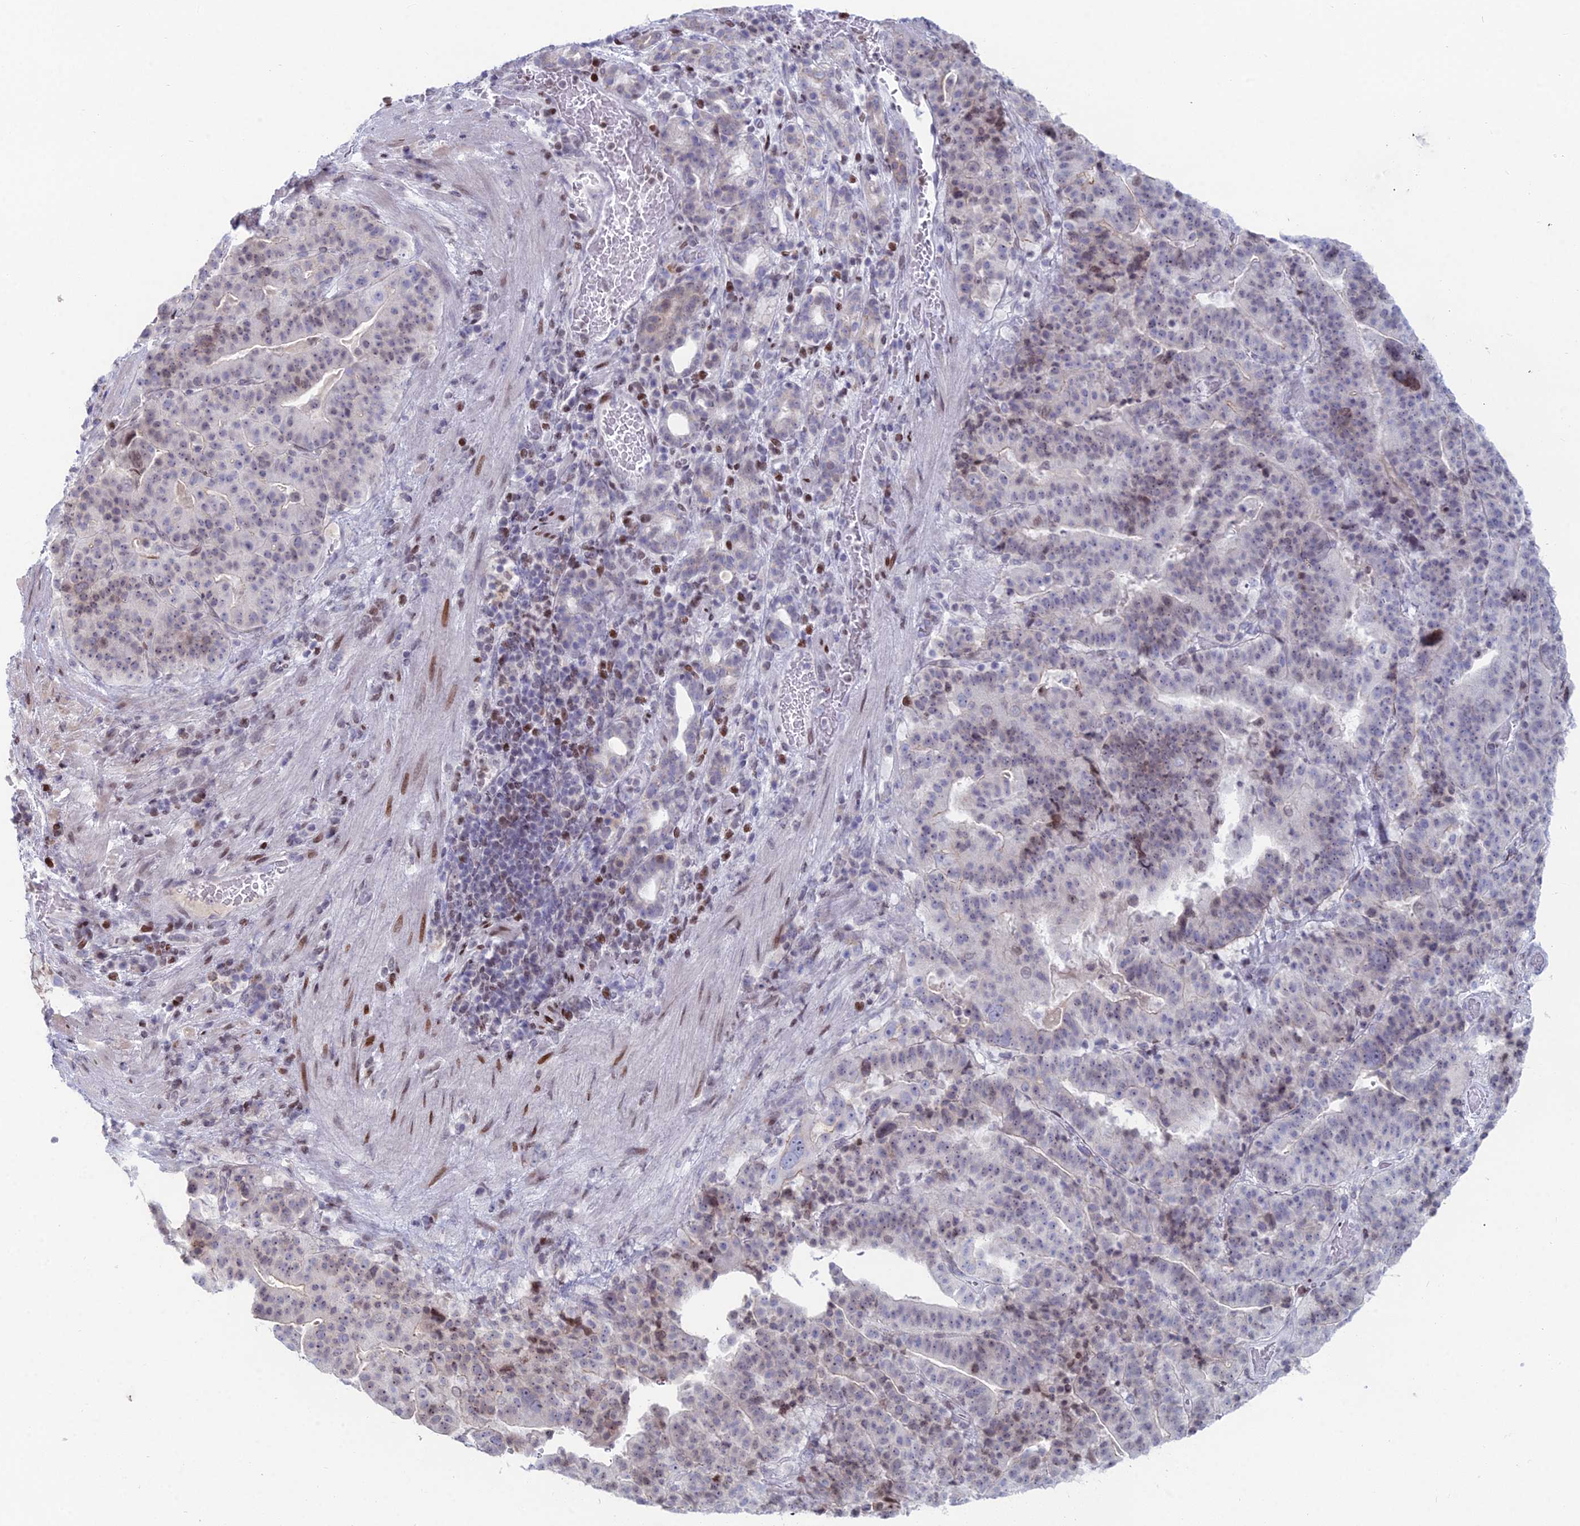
{"staining": {"intensity": "weak", "quantity": "25%-75%", "location": "nuclear"}, "tissue": "stomach cancer", "cell_type": "Tumor cells", "image_type": "cancer", "snomed": [{"axis": "morphology", "description": "Adenocarcinoma, NOS"}, {"axis": "topography", "description": "Stomach"}], "caption": "There is low levels of weak nuclear expression in tumor cells of stomach adenocarcinoma, as demonstrated by immunohistochemical staining (brown color).", "gene": "CERS6", "patient": {"sex": "male", "age": 48}}